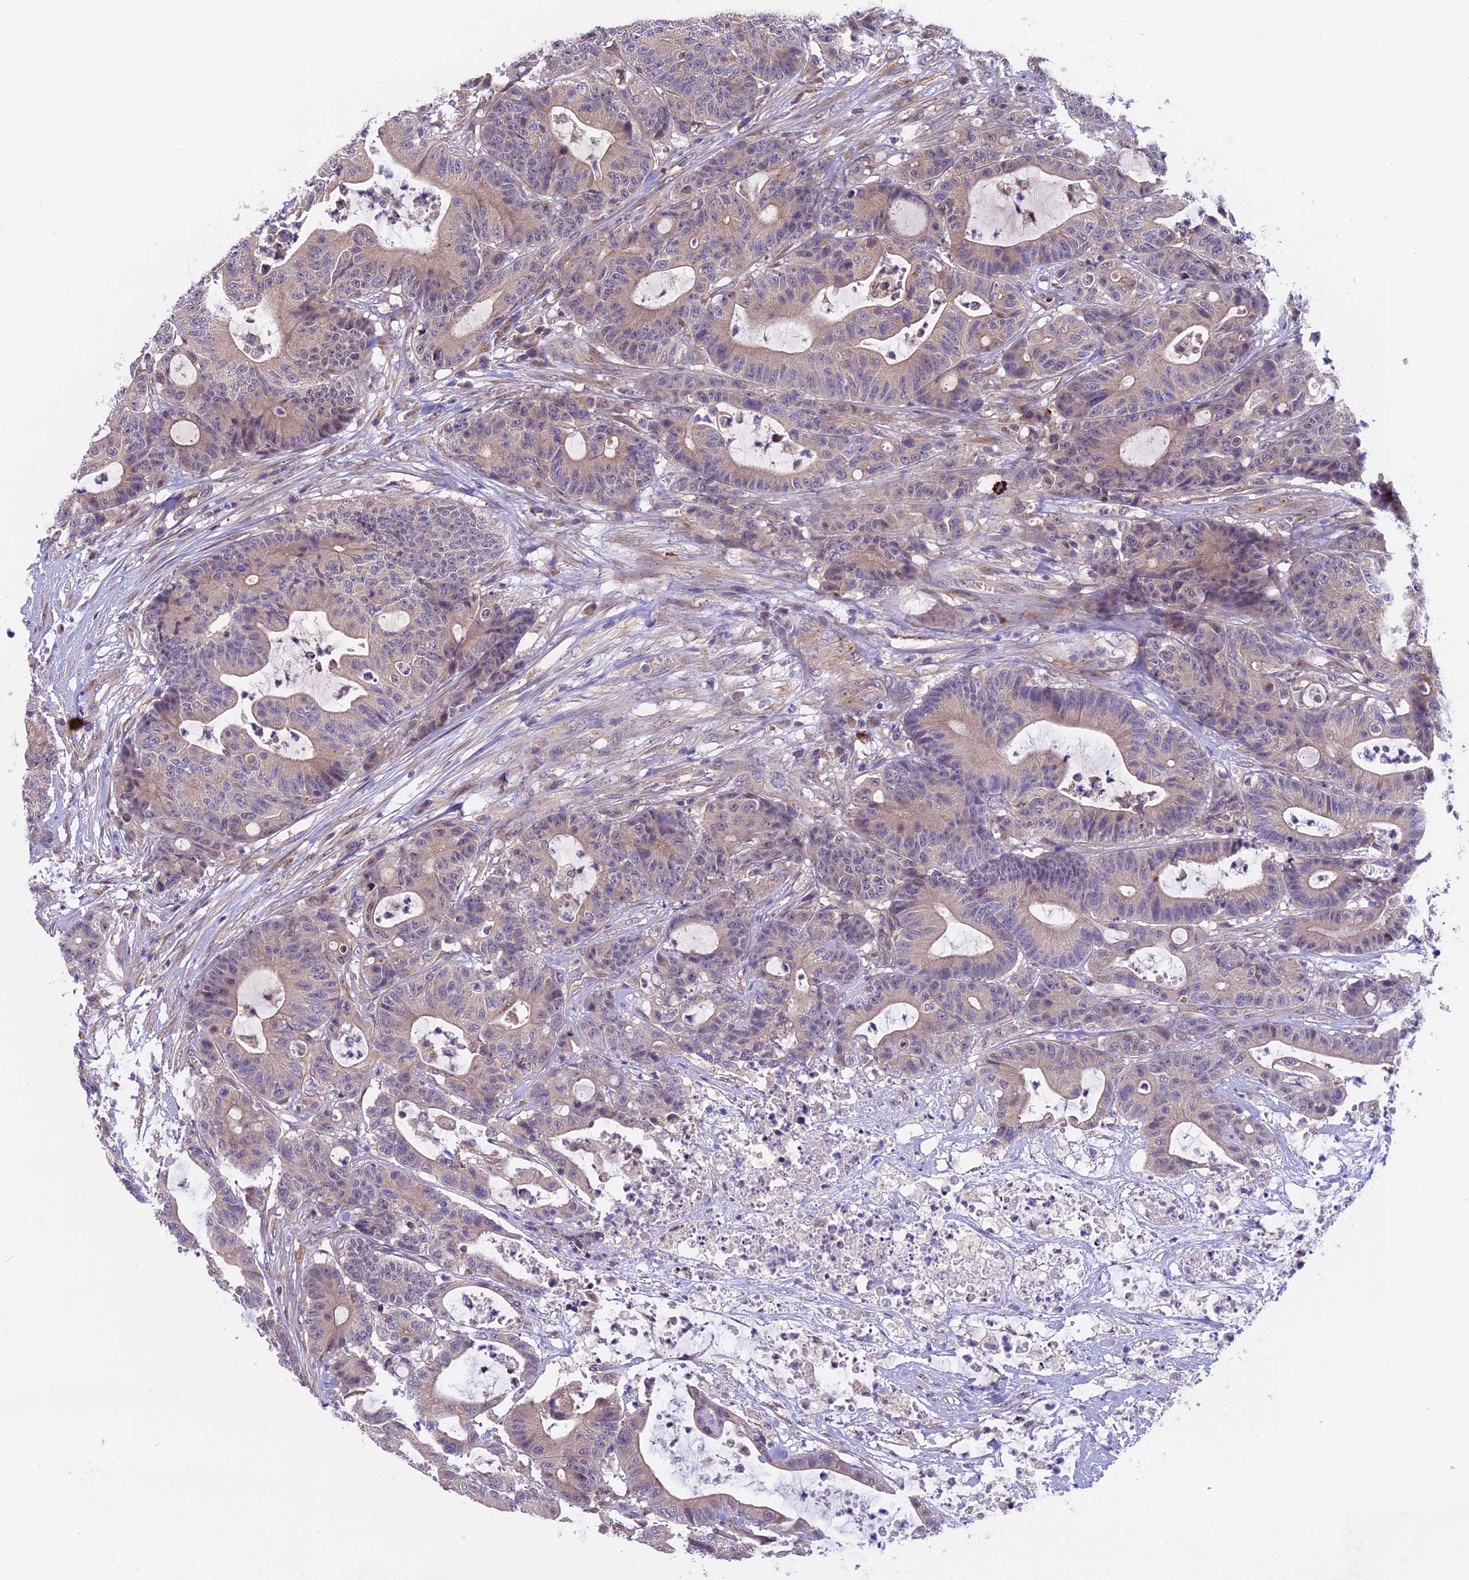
{"staining": {"intensity": "weak", "quantity": "<25%", "location": "cytoplasmic/membranous"}, "tissue": "colorectal cancer", "cell_type": "Tumor cells", "image_type": "cancer", "snomed": [{"axis": "morphology", "description": "Adenocarcinoma, NOS"}, {"axis": "topography", "description": "Colon"}], "caption": "Immunohistochemical staining of human colorectal adenocarcinoma exhibits no significant expression in tumor cells. (DAB immunohistochemistry (IHC), high magnification).", "gene": "CCDC9B", "patient": {"sex": "female", "age": 84}}